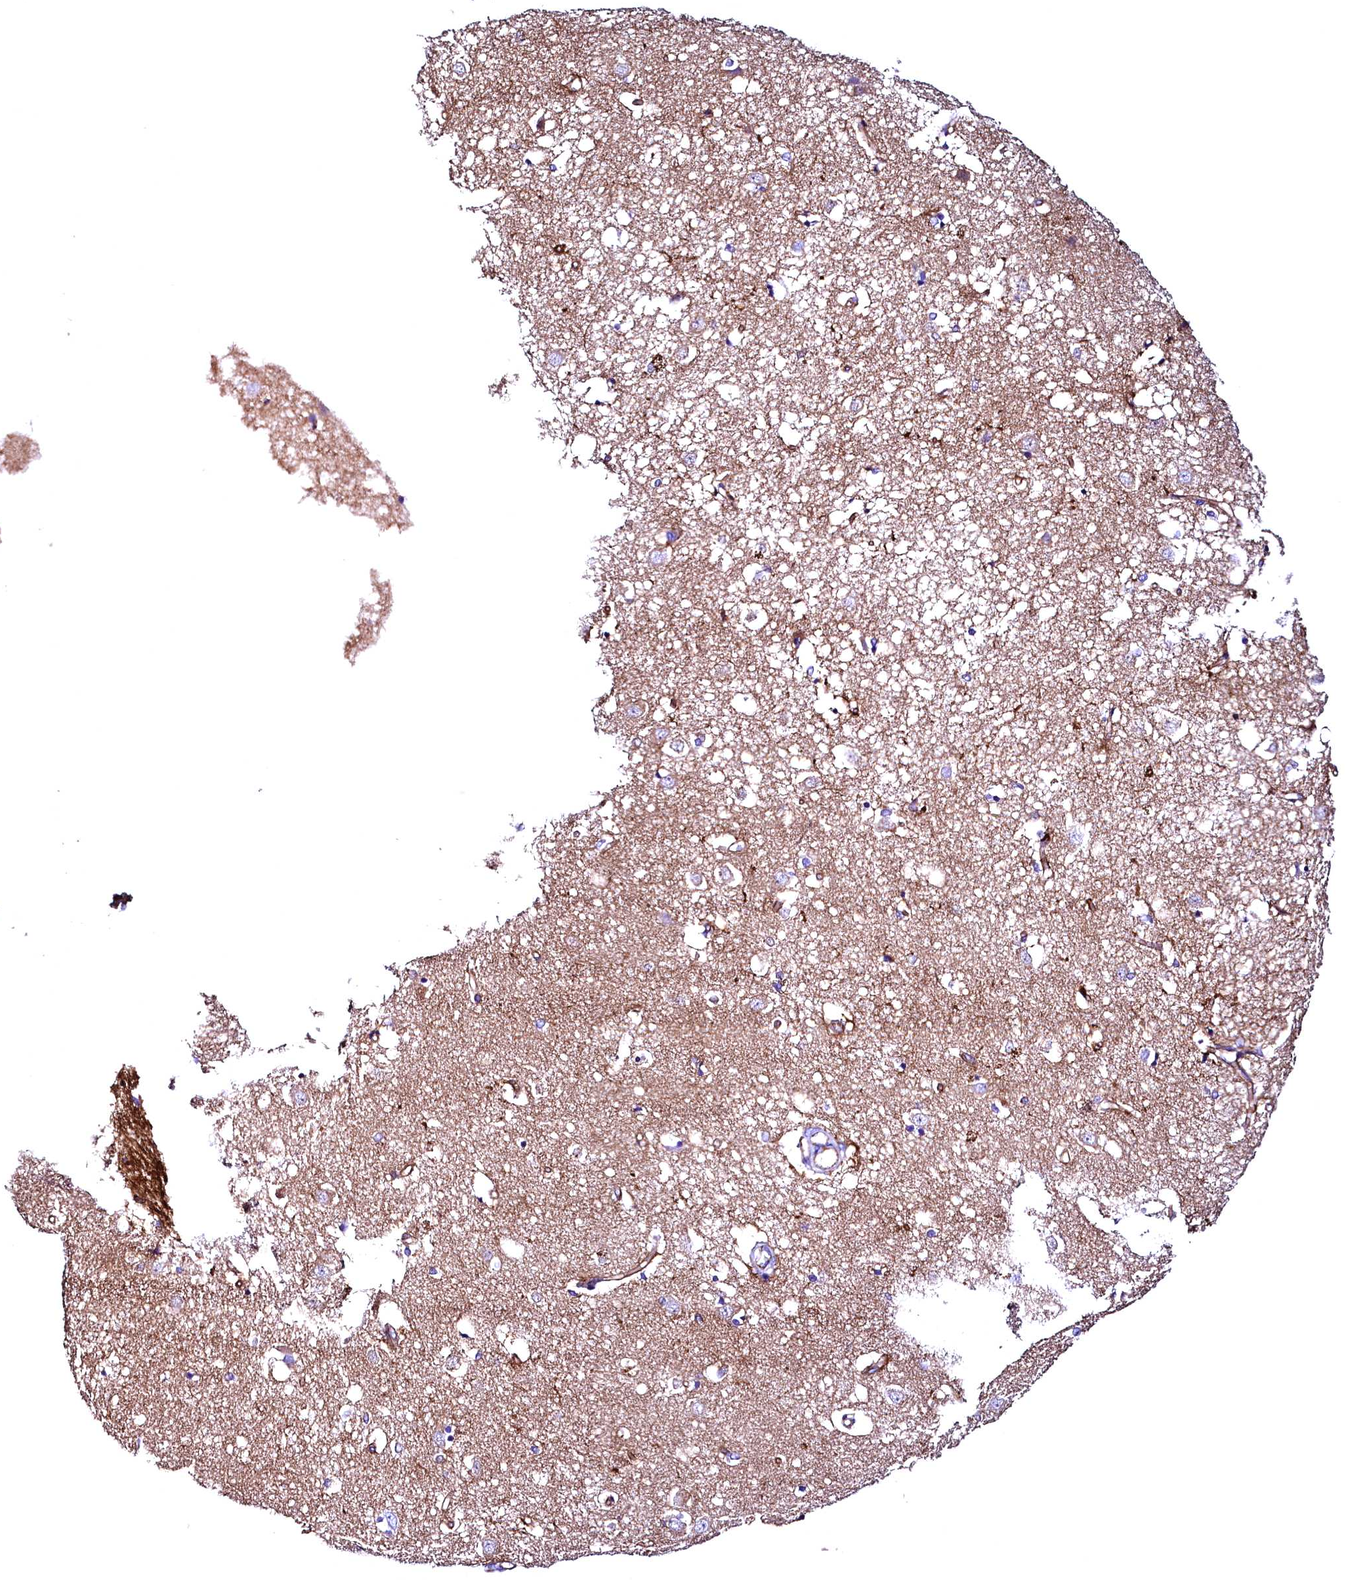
{"staining": {"intensity": "negative", "quantity": "none", "location": "none"}, "tissue": "caudate", "cell_type": "Glial cells", "image_type": "normal", "snomed": [{"axis": "morphology", "description": "Normal tissue, NOS"}, {"axis": "topography", "description": "Lateral ventricle wall"}], "caption": "A high-resolution micrograph shows IHC staining of unremarkable caudate, which shows no significant expression in glial cells. (Brightfield microscopy of DAB immunohistochemistry at high magnification).", "gene": "SLF1", "patient": {"sex": "male", "age": 45}}